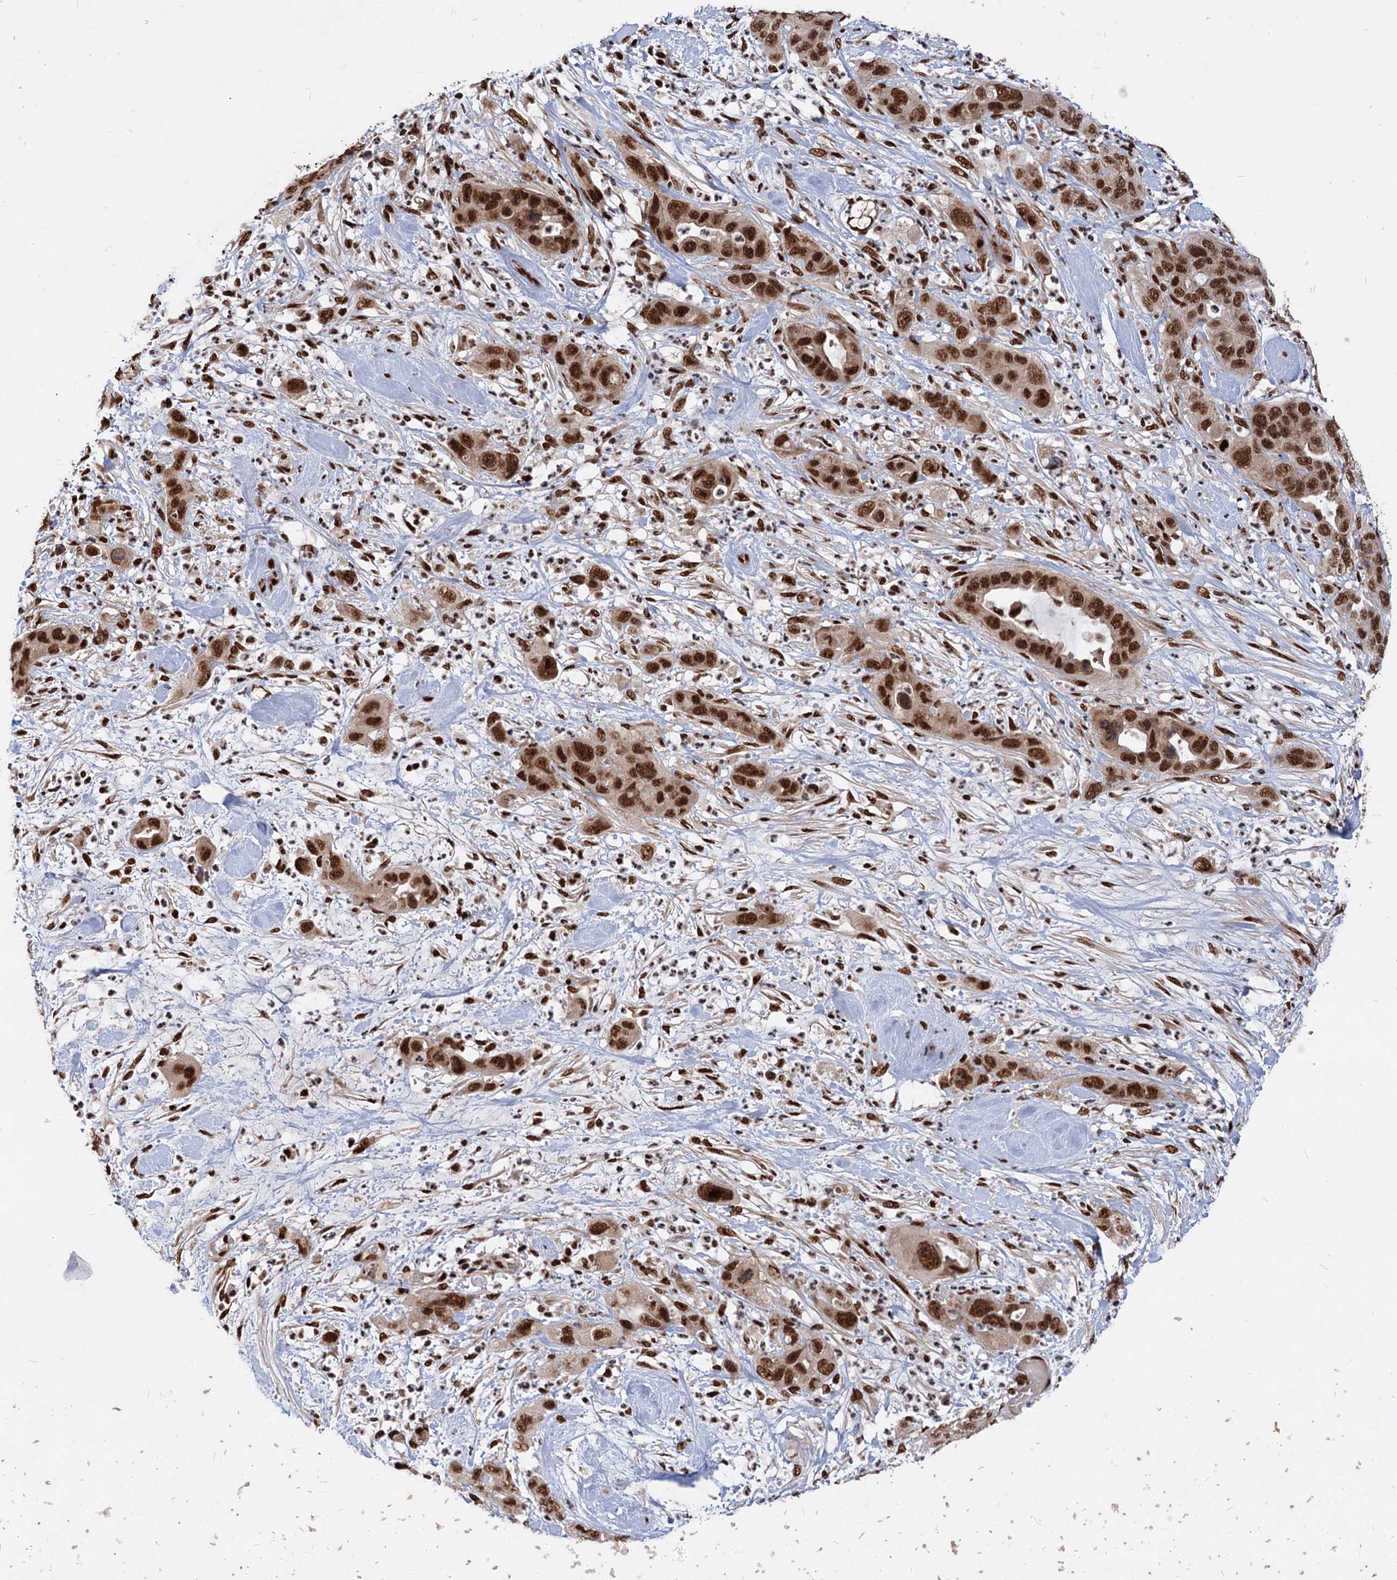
{"staining": {"intensity": "strong", "quantity": ">75%", "location": "nuclear"}, "tissue": "pancreatic cancer", "cell_type": "Tumor cells", "image_type": "cancer", "snomed": [{"axis": "morphology", "description": "Adenocarcinoma, NOS"}, {"axis": "topography", "description": "Pancreas"}], "caption": "Pancreatic adenocarcinoma tissue shows strong nuclear expression in about >75% of tumor cells", "gene": "MAML1", "patient": {"sex": "female", "age": 71}}